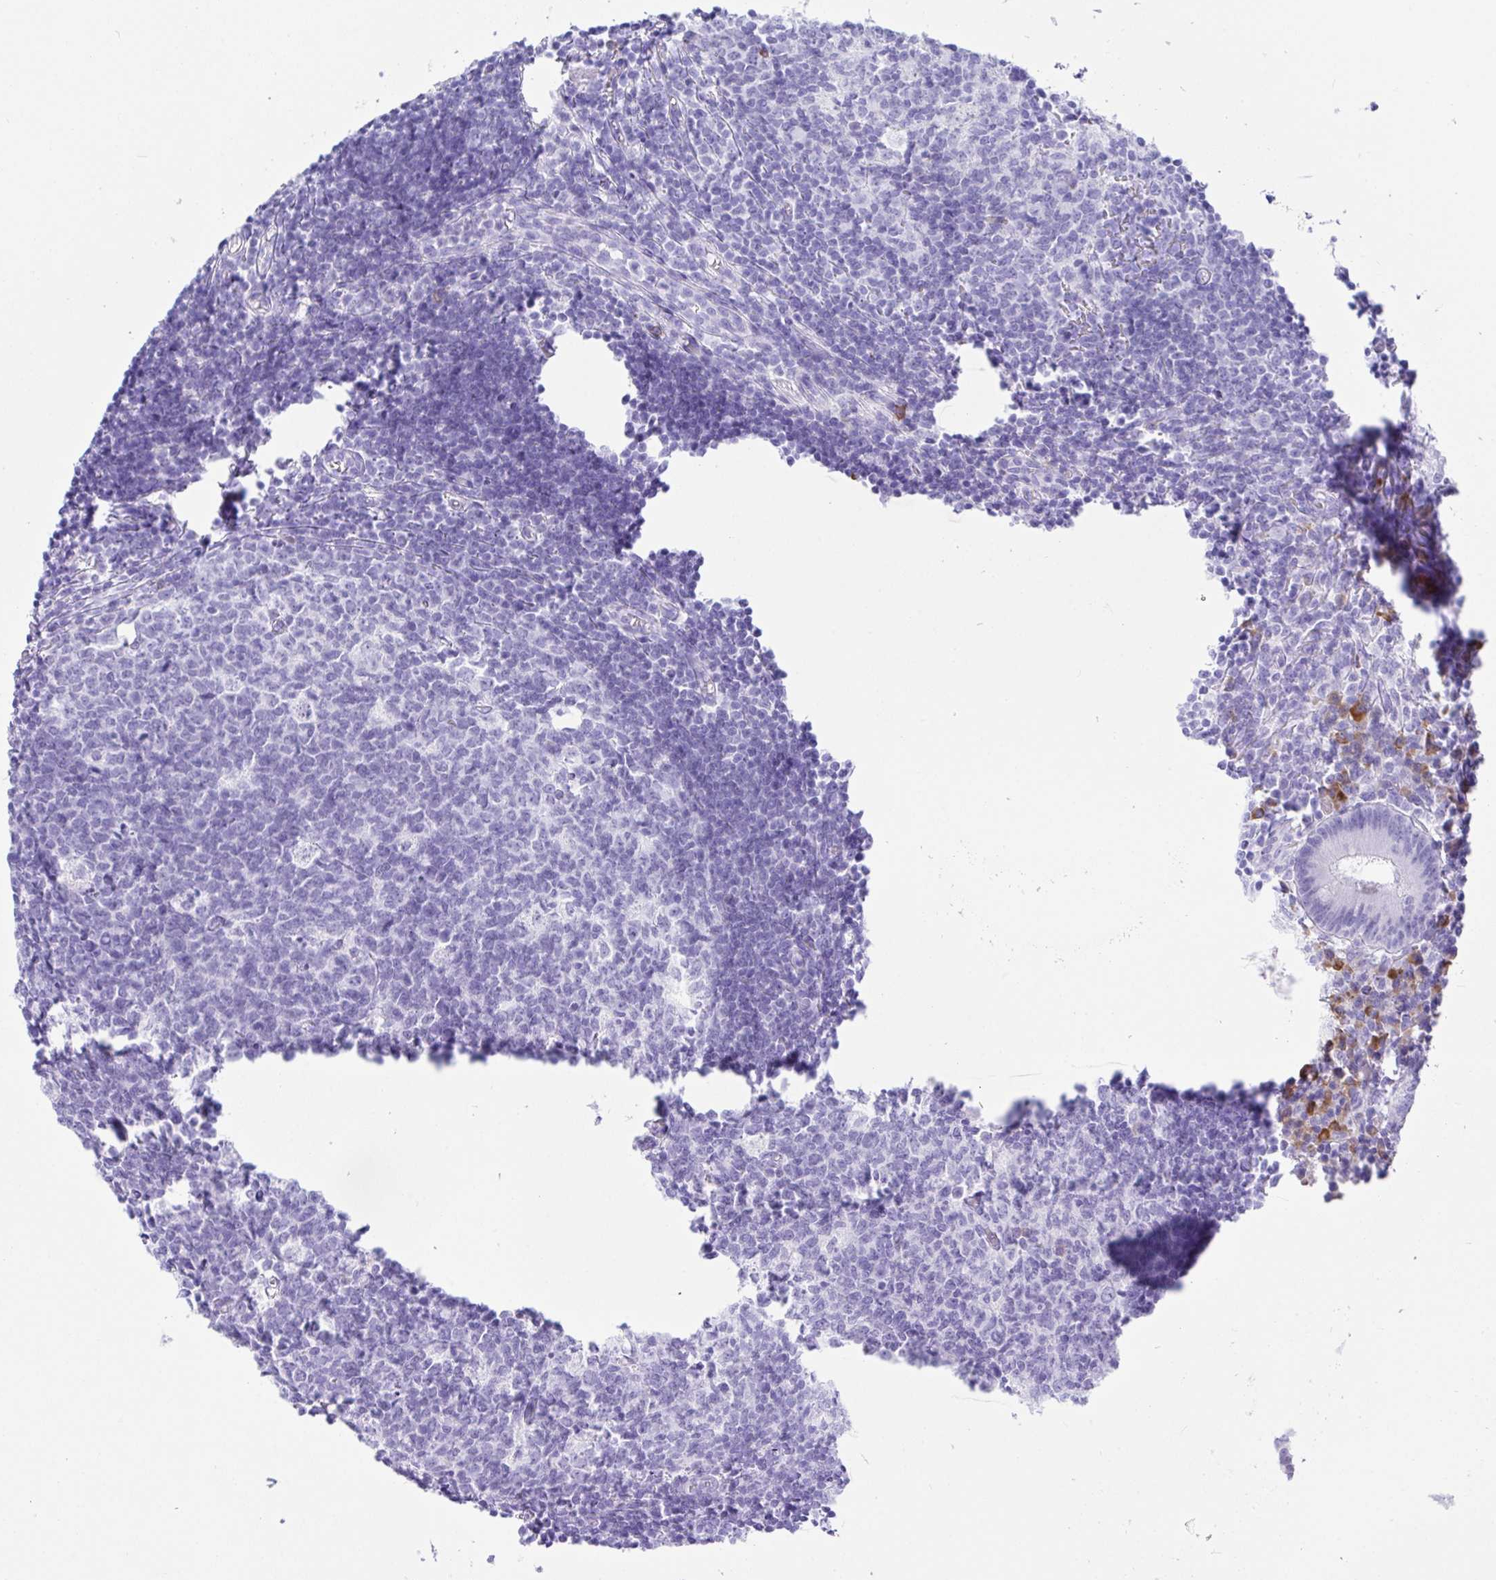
{"staining": {"intensity": "negative", "quantity": "none", "location": "none"}, "tissue": "appendix", "cell_type": "Glandular cells", "image_type": "normal", "snomed": [{"axis": "morphology", "description": "Normal tissue, NOS"}, {"axis": "topography", "description": "Appendix"}], "caption": "Glandular cells are negative for protein expression in unremarkable human appendix. (DAB (3,3'-diaminobenzidine) immunohistochemistry, high magnification).", "gene": "BEST4", "patient": {"sex": "male", "age": 18}}